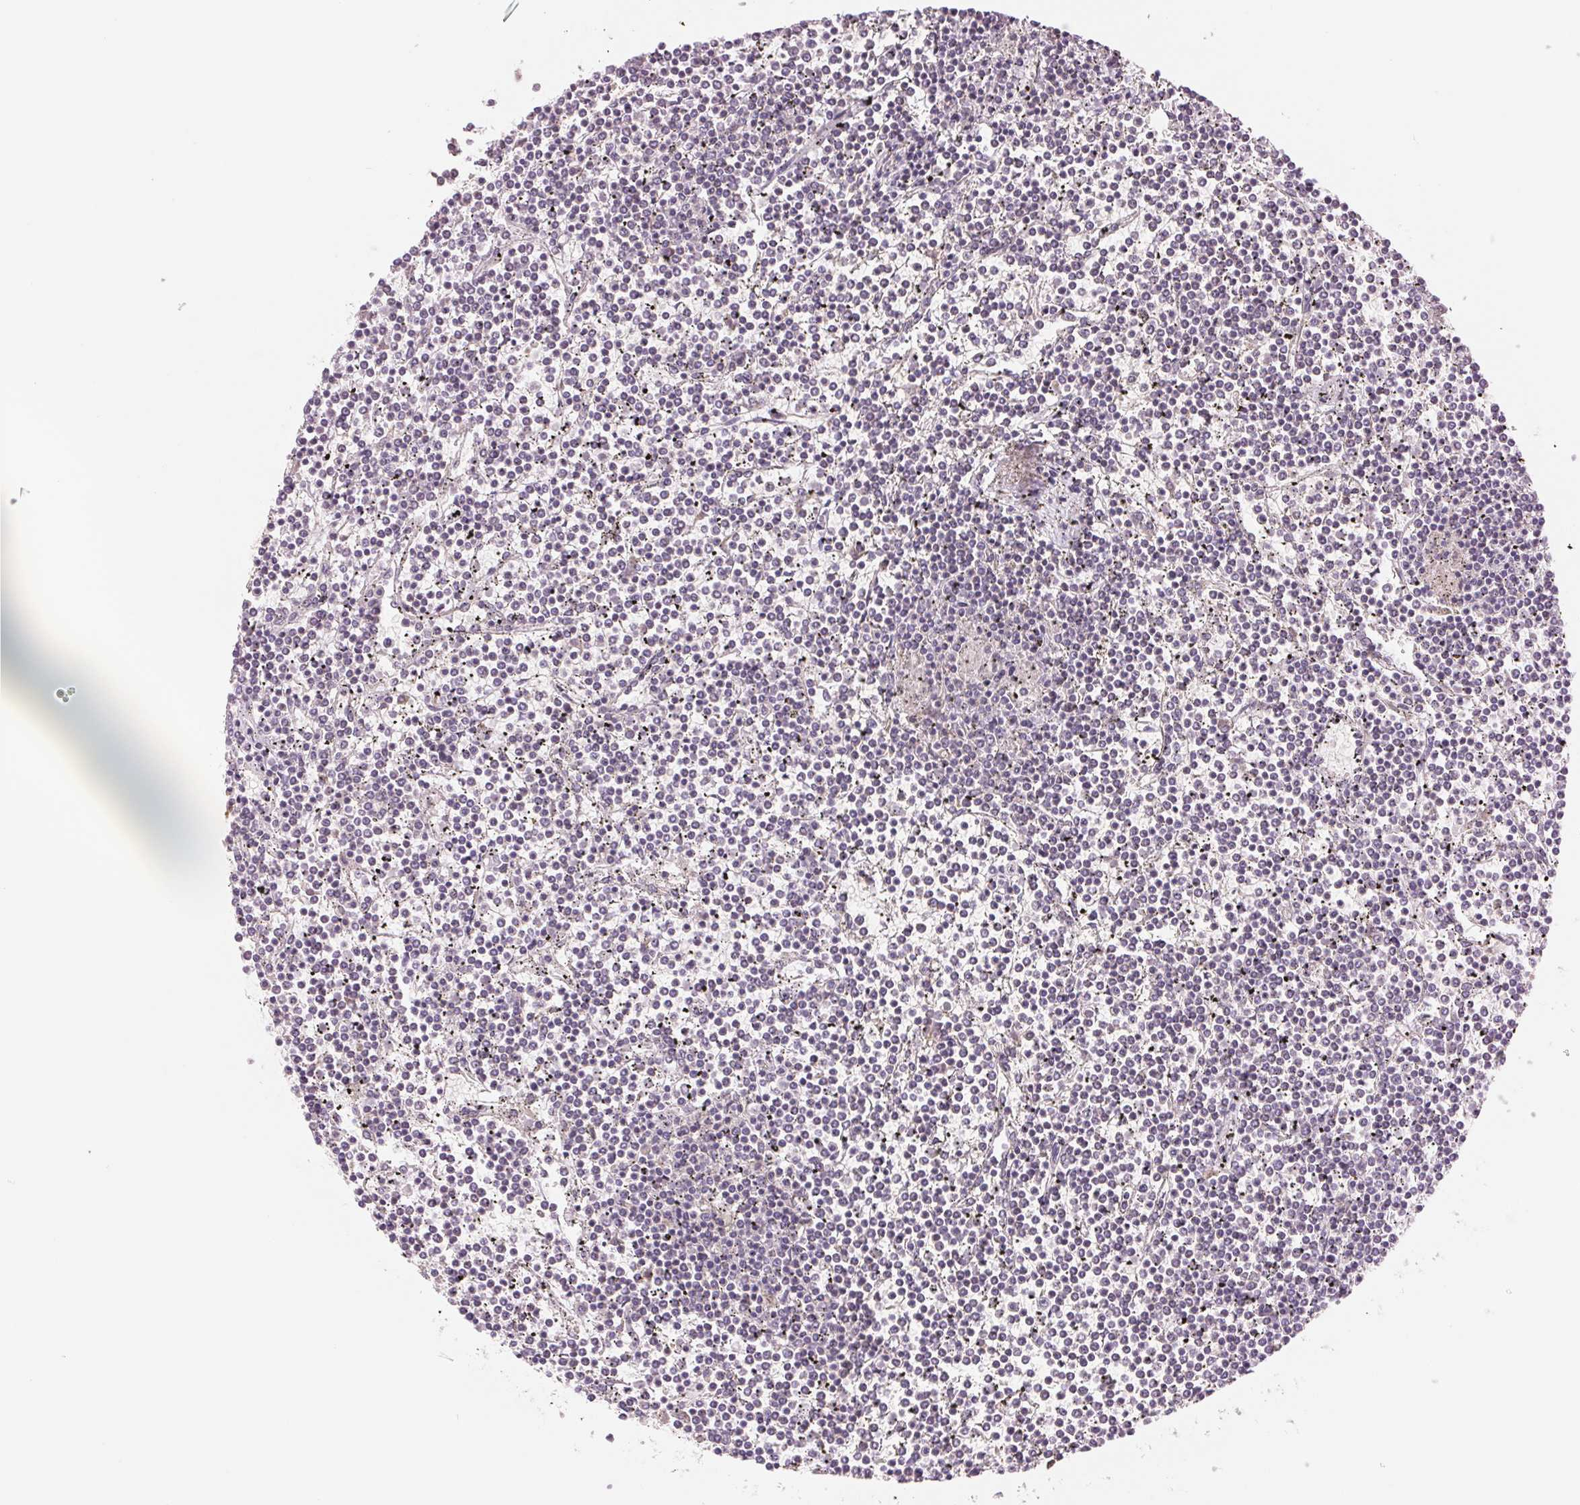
{"staining": {"intensity": "negative", "quantity": "none", "location": "none"}, "tissue": "lymphoma", "cell_type": "Tumor cells", "image_type": "cancer", "snomed": [{"axis": "morphology", "description": "Malignant lymphoma, non-Hodgkin's type, Low grade"}, {"axis": "topography", "description": "Spleen"}], "caption": "A photomicrograph of human lymphoma is negative for staining in tumor cells.", "gene": "TECR", "patient": {"sex": "female", "age": 19}}